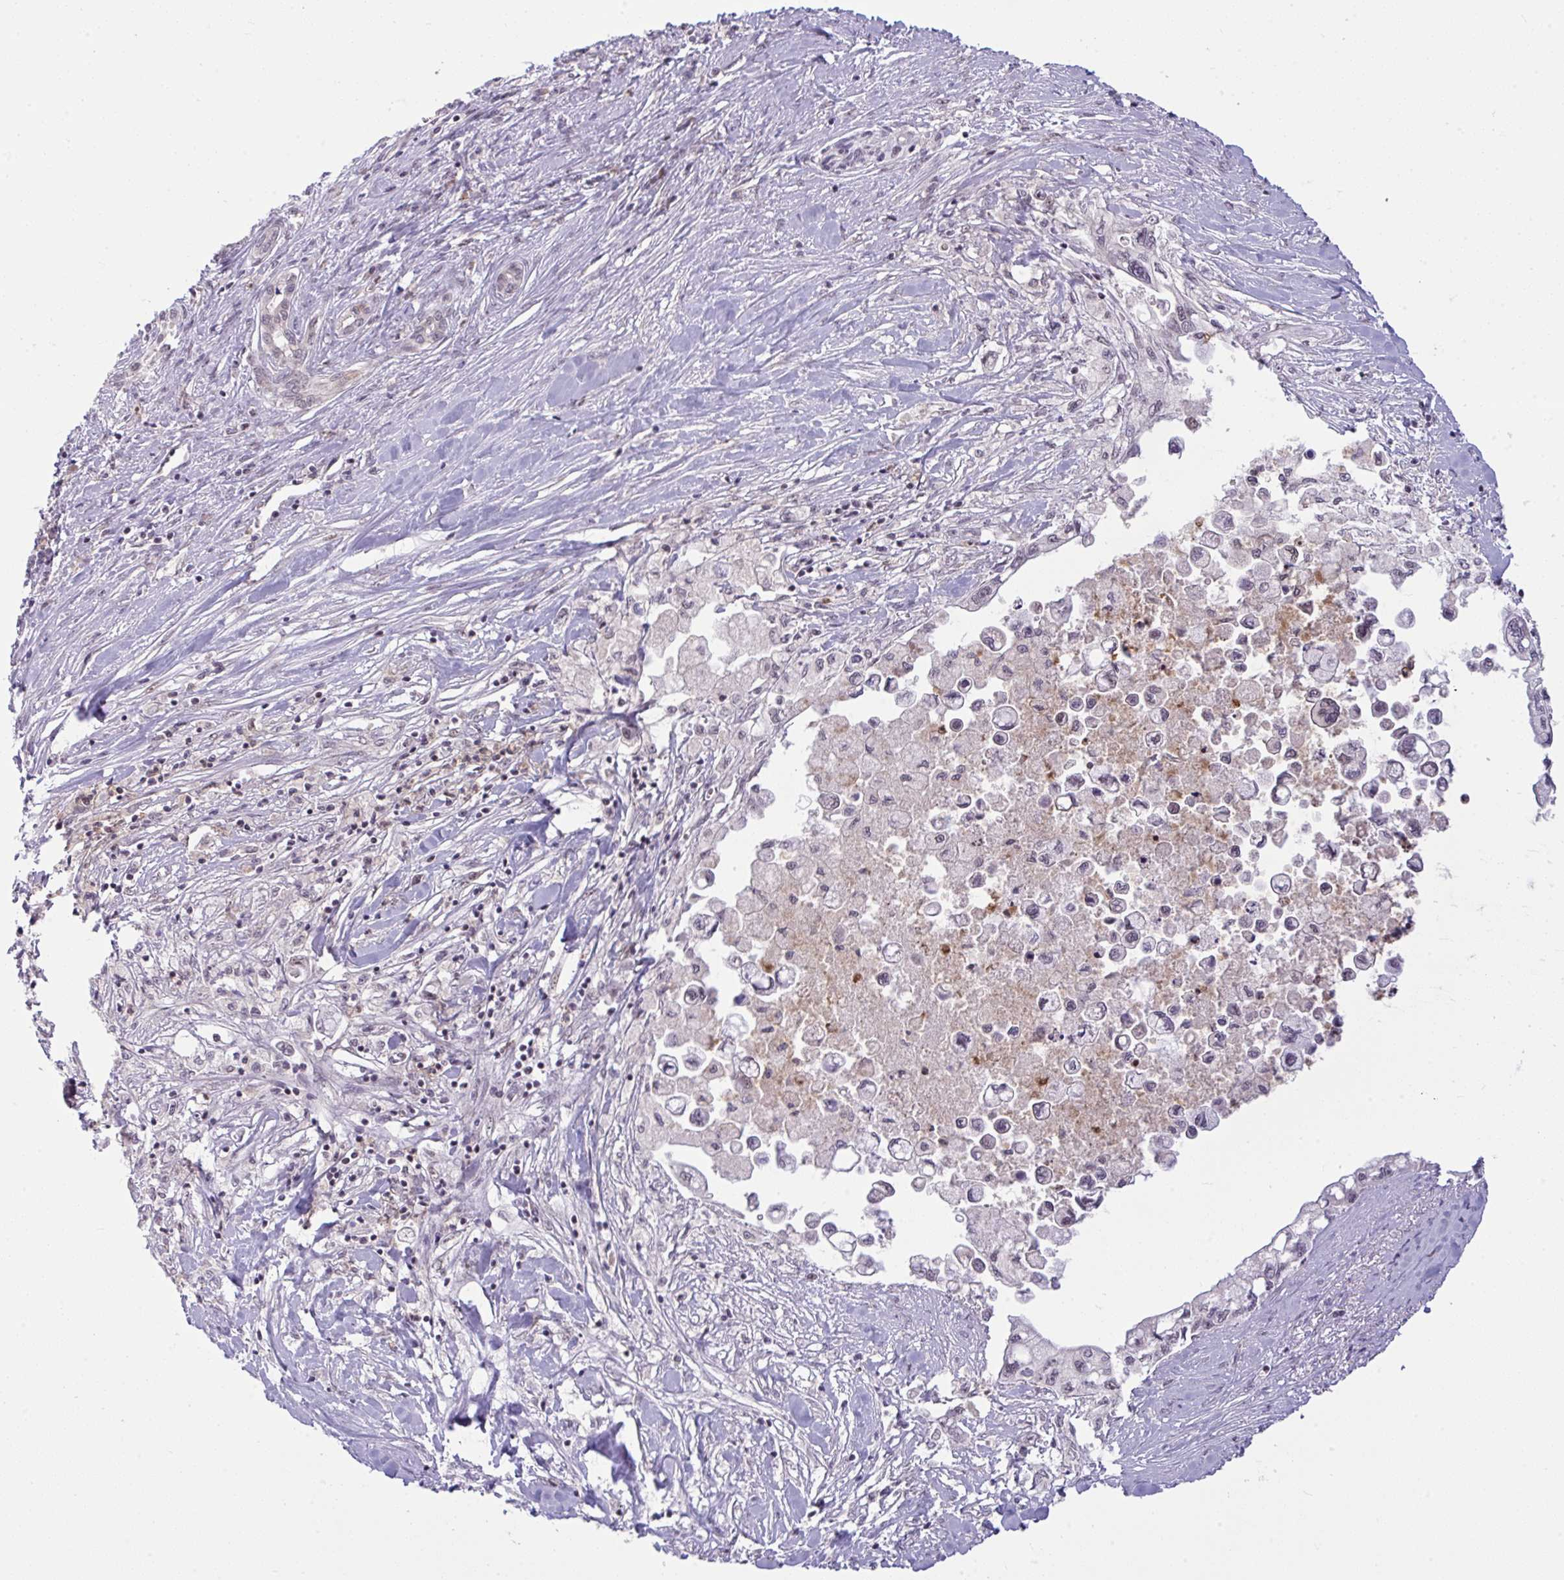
{"staining": {"intensity": "weak", "quantity": "25%-75%", "location": "nuclear"}, "tissue": "pancreatic cancer", "cell_type": "Tumor cells", "image_type": "cancer", "snomed": [{"axis": "morphology", "description": "Adenocarcinoma, NOS"}, {"axis": "topography", "description": "Pancreas"}], "caption": "A low amount of weak nuclear positivity is present in about 25%-75% of tumor cells in pancreatic cancer tissue.", "gene": "KLF2", "patient": {"sex": "male", "age": 61}}